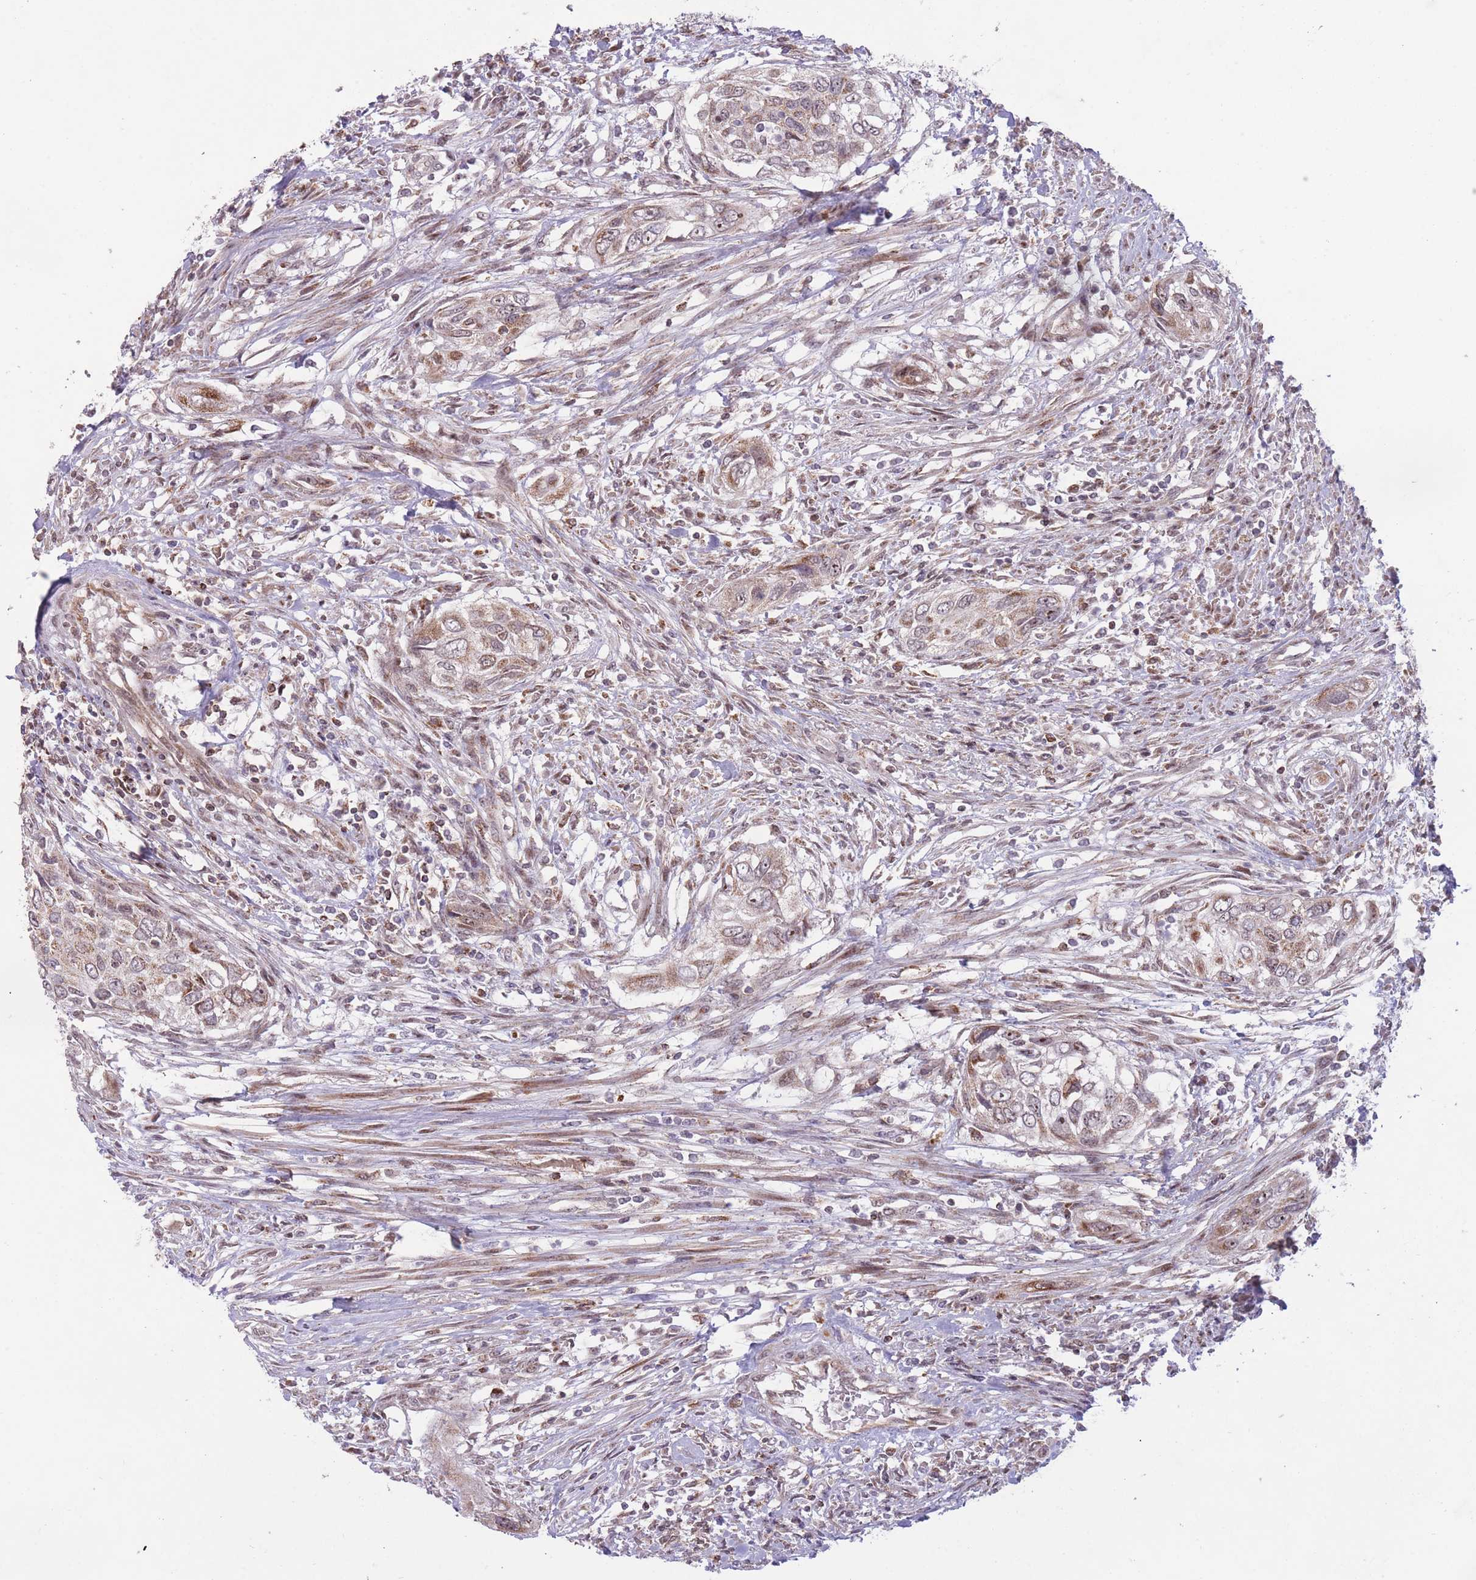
{"staining": {"intensity": "moderate", "quantity": "<25%", "location": "nuclear"}, "tissue": "urothelial cancer", "cell_type": "Tumor cells", "image_type": "cancer", "snomed": [{"axis": "morphology", "description": "Urothelial carcinoma, High grade"}, {"axis": "topography", "description": "Urinary bladder"}], "caption": "Urothelial cancer stained for a protein (brown) shows moderate nuclear positive expression in about <25% of tumor cells.", "gene": "DPYSL4", "patient": {"sex": "female", "age": 60}}